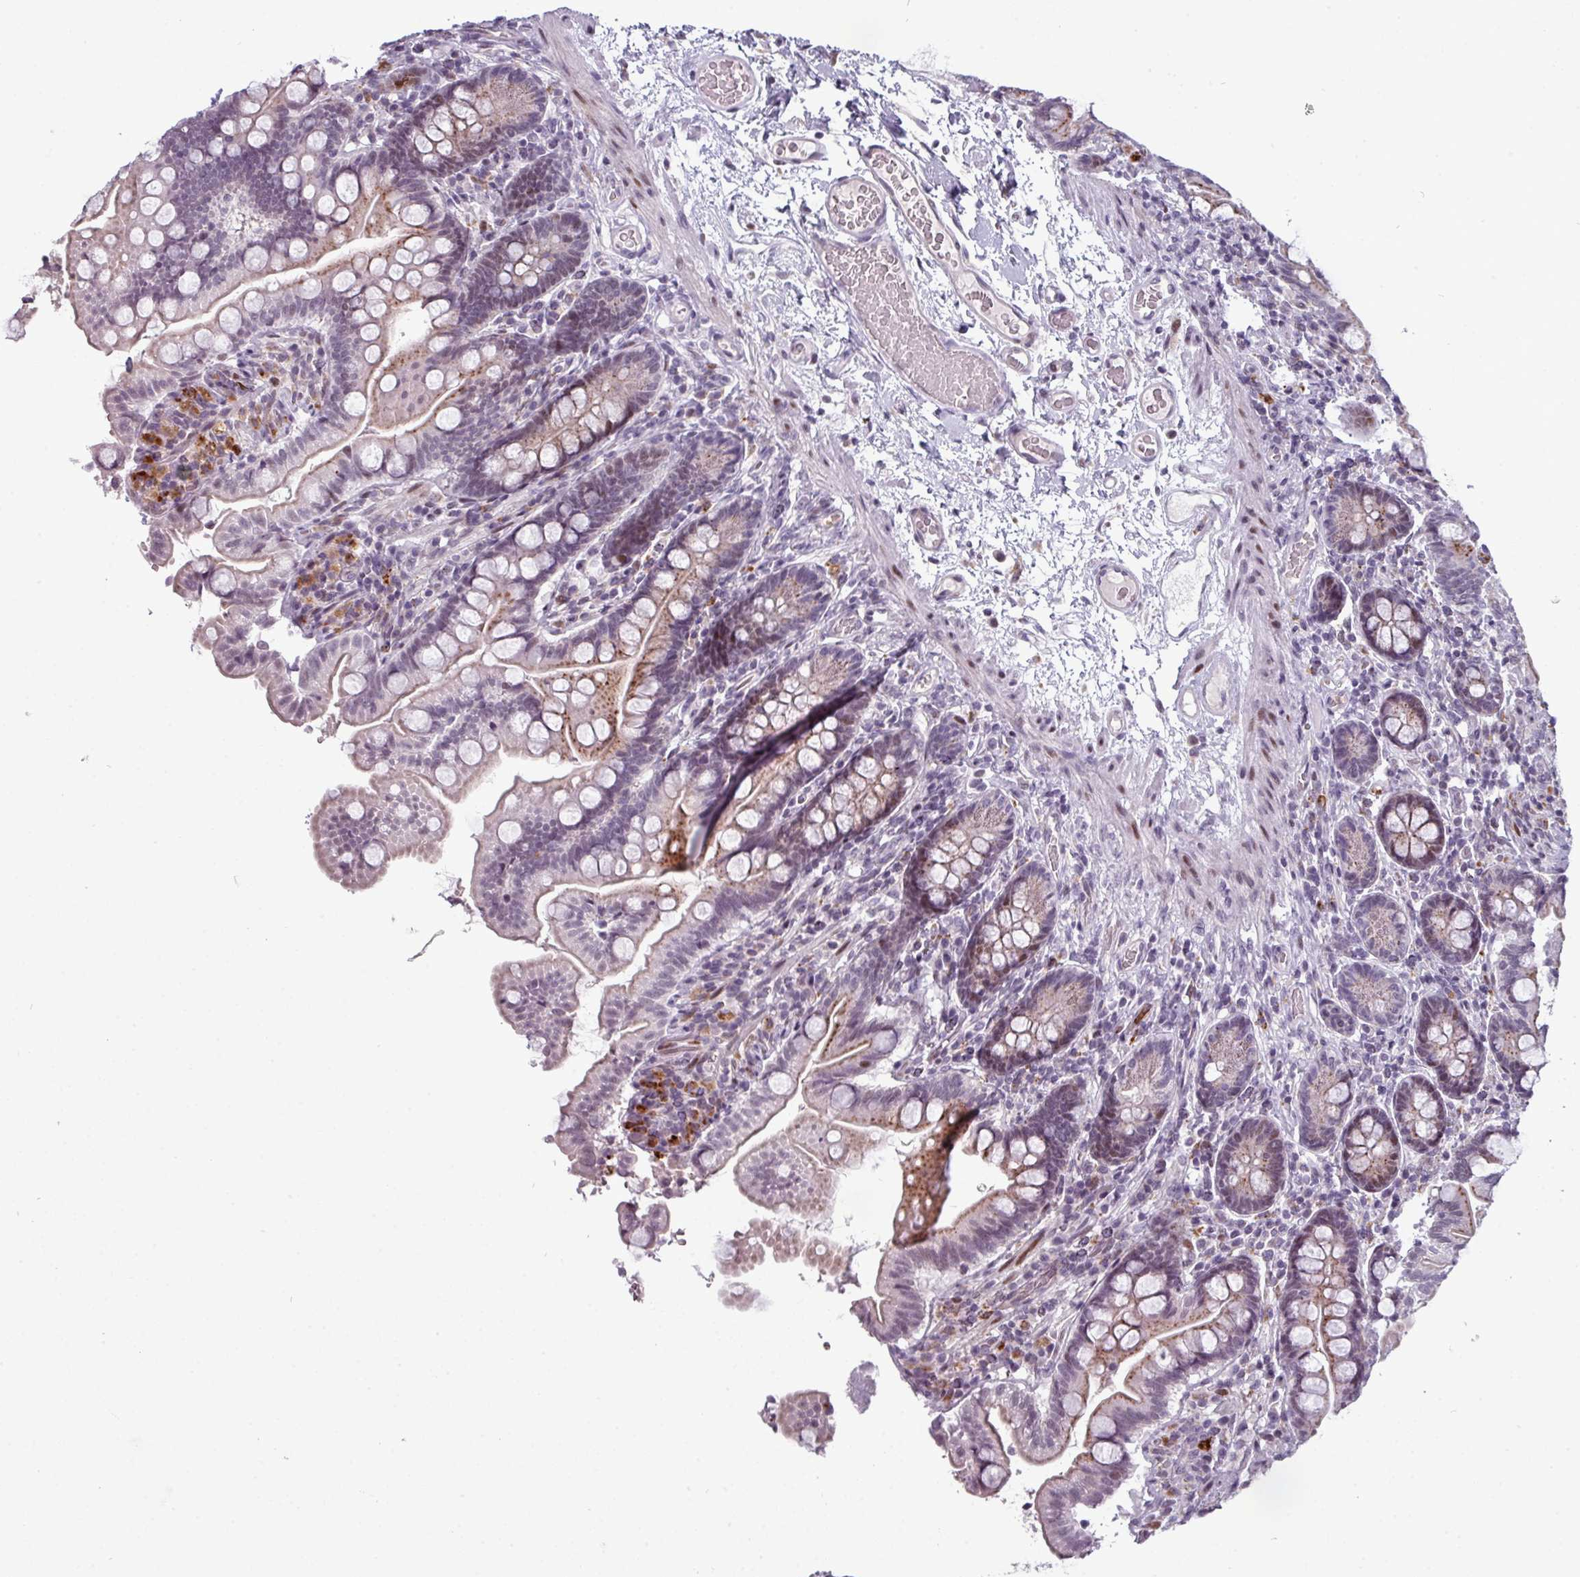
{"staining": {"intensity": "moderate", "quantity": "<25%", "location": "cytoplasmic/membranous,nuclear"}, "tissue": "small intestine", "cell_type": "Glandular cells", "image_type": "normal", "snomed": [{"axis": "morphology", "description": "Normal tissue, NOS"}, {"axis": "topography", "description": "Small intestine"}], "caption": "Immunohistochemistry micrograph of normal human small intestine stained for a protein (brown), which demonstrates low levels of moderate cytoplasmic/membranous,nuclear positivity in approximately <25% of glandular cells.", "gene": "TMEFF1", "patient": {"sex": "female", "age": 64}}